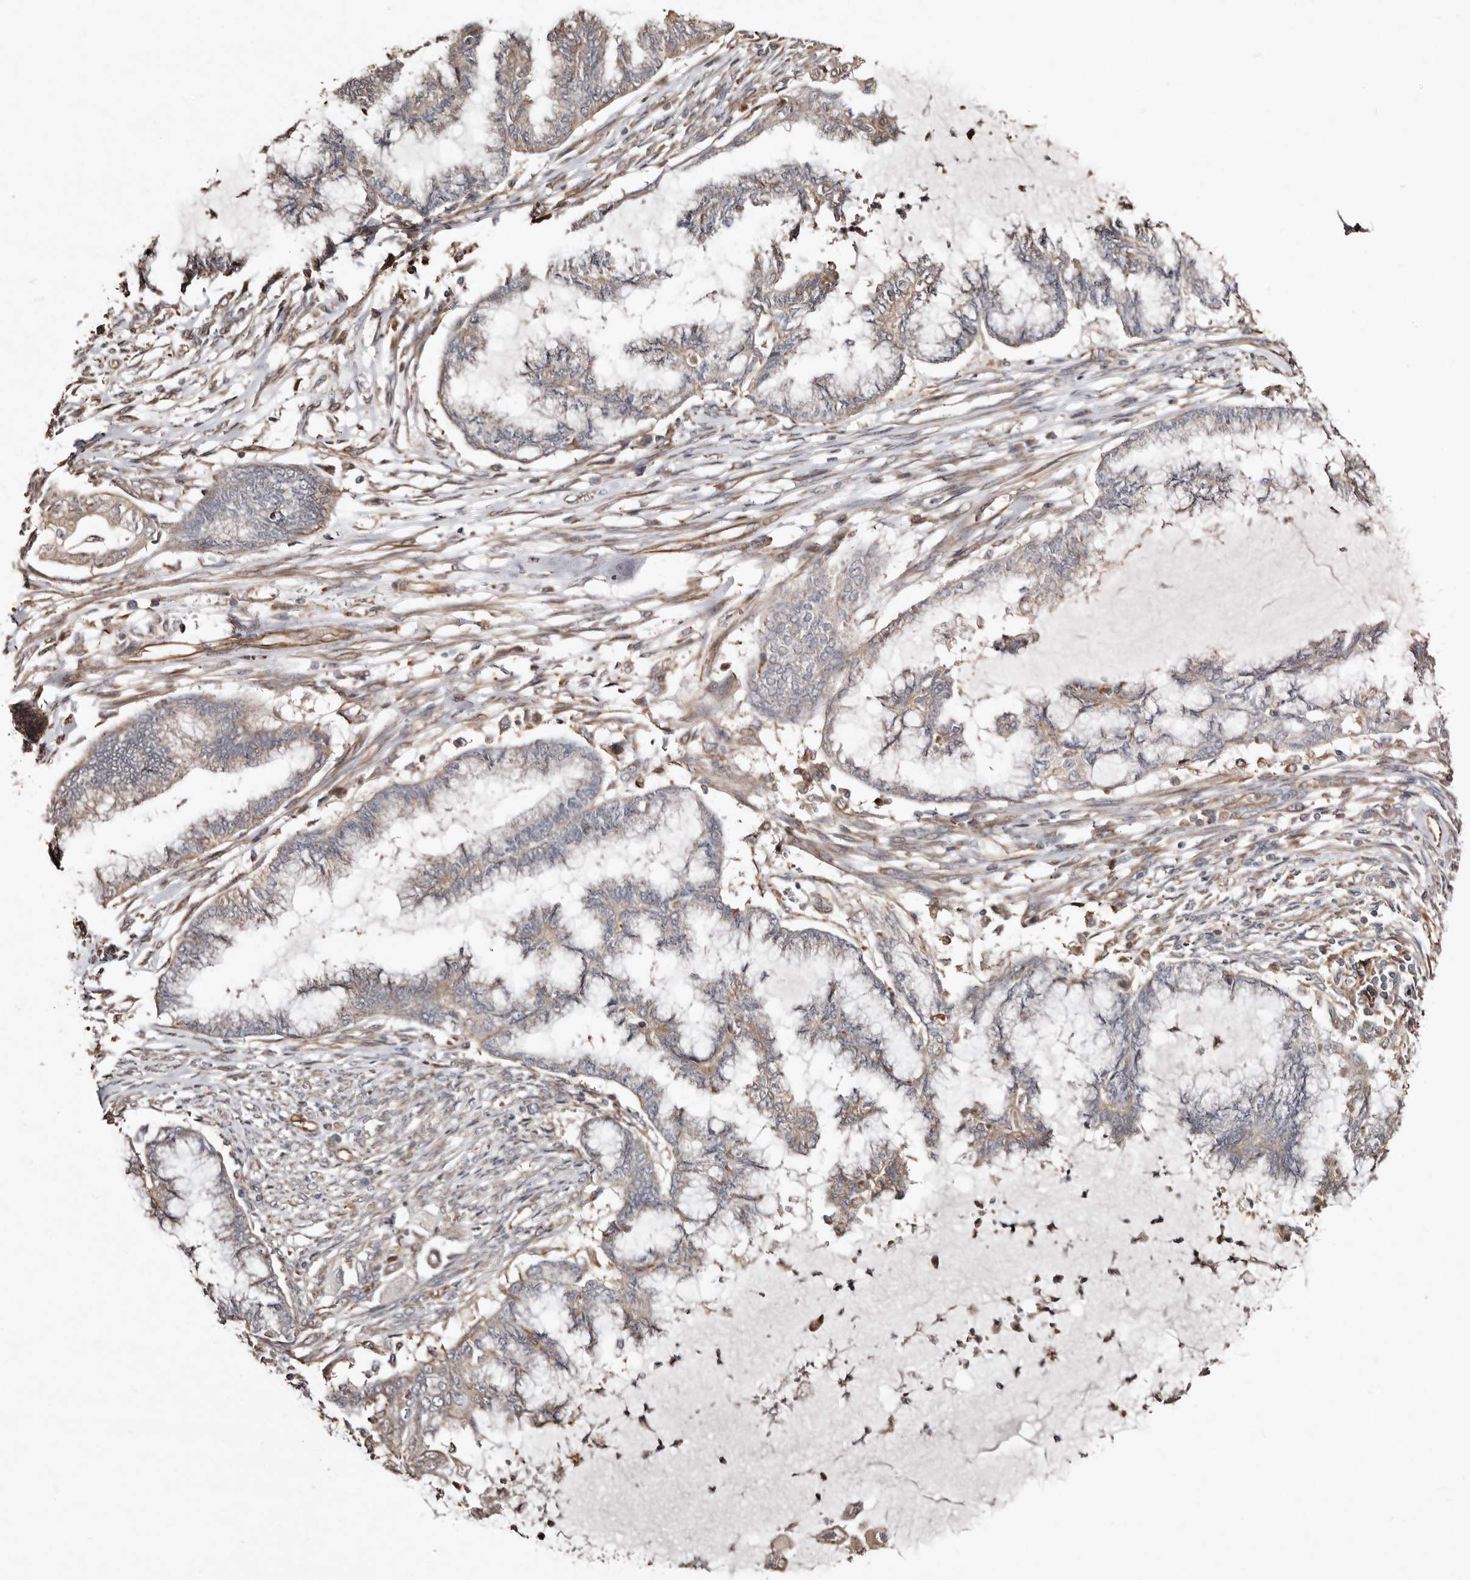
{"staining": {"intensity": "weak", "quantity": "25%-75%", "location": "cytoplasmic/membranous"}, "tissue": "endometrial cancer", "cell_type": "Tumor cells", "image_type": "cancer", "snomed": [{"axis": "morphology", "description": "Adenocarcinoma, NOS"}, {"axis": "topography", "description": "Endometrium"}], "caption": "DAB immunohistochemical staining of endometrial cancer (adenocarcinoma) shows weak cytoplasmic/membranous protein staining in about 25%-75% of tumor cells.", "gene": "MACC1", "patient": {"sex": "female", "age": 86}}